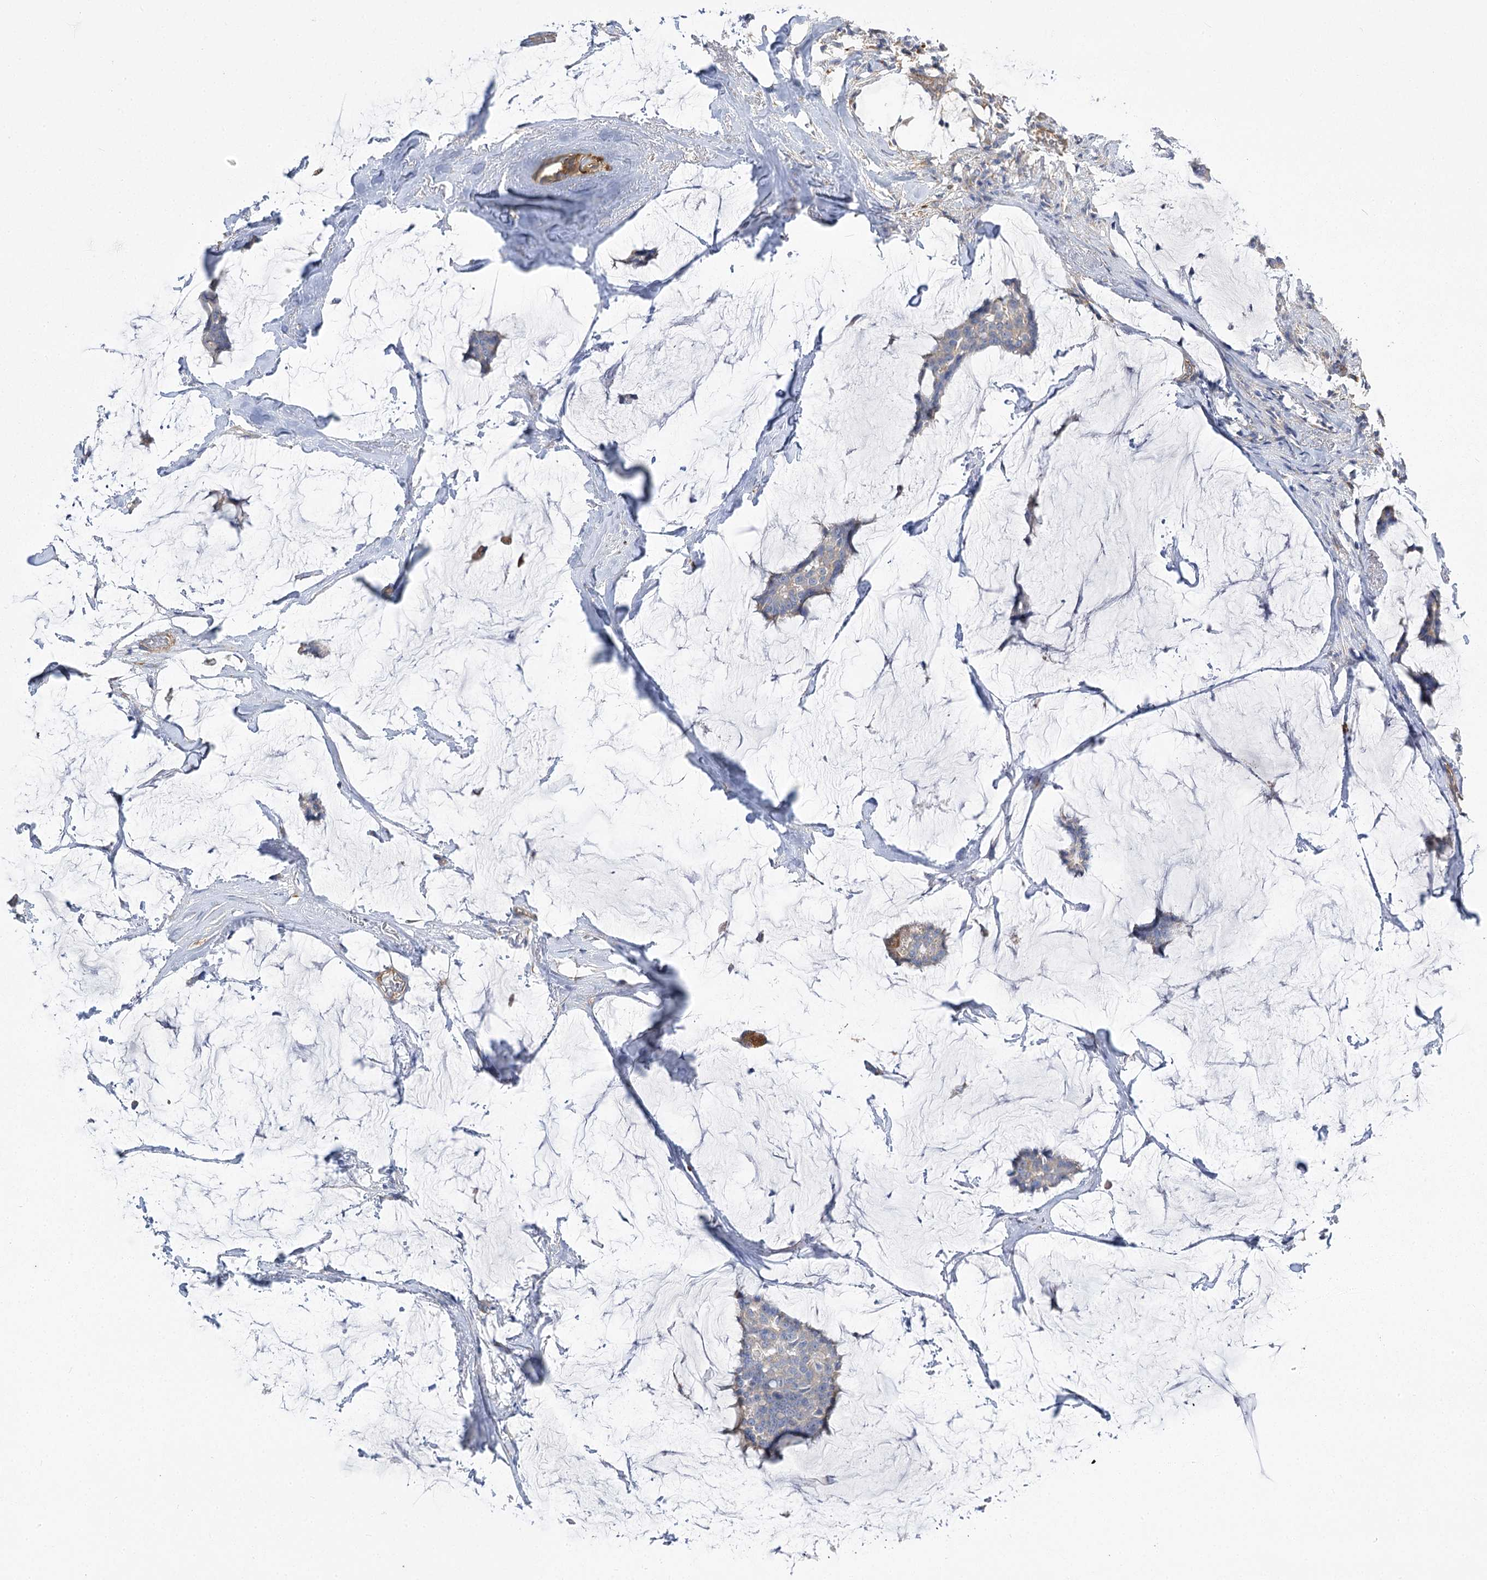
{"staining": {"intensity": "weak", "quantity": "<25%", "location": "cytoplasmic/membranous"}, "tissue": "breast cancer", "cell_type": "Tumor cells", "image_type": "cancer", "snomed": [{"axis": "morphology", "description": "Duct carcinoma"}, {"axis": "topography", "description": "Breast"}], "caption": "There is no significant positivity in tumor cells of intraductal carcinoma (breast).", "gene": "RMDN2", "patient": {"sex": "female", "age": 93}}